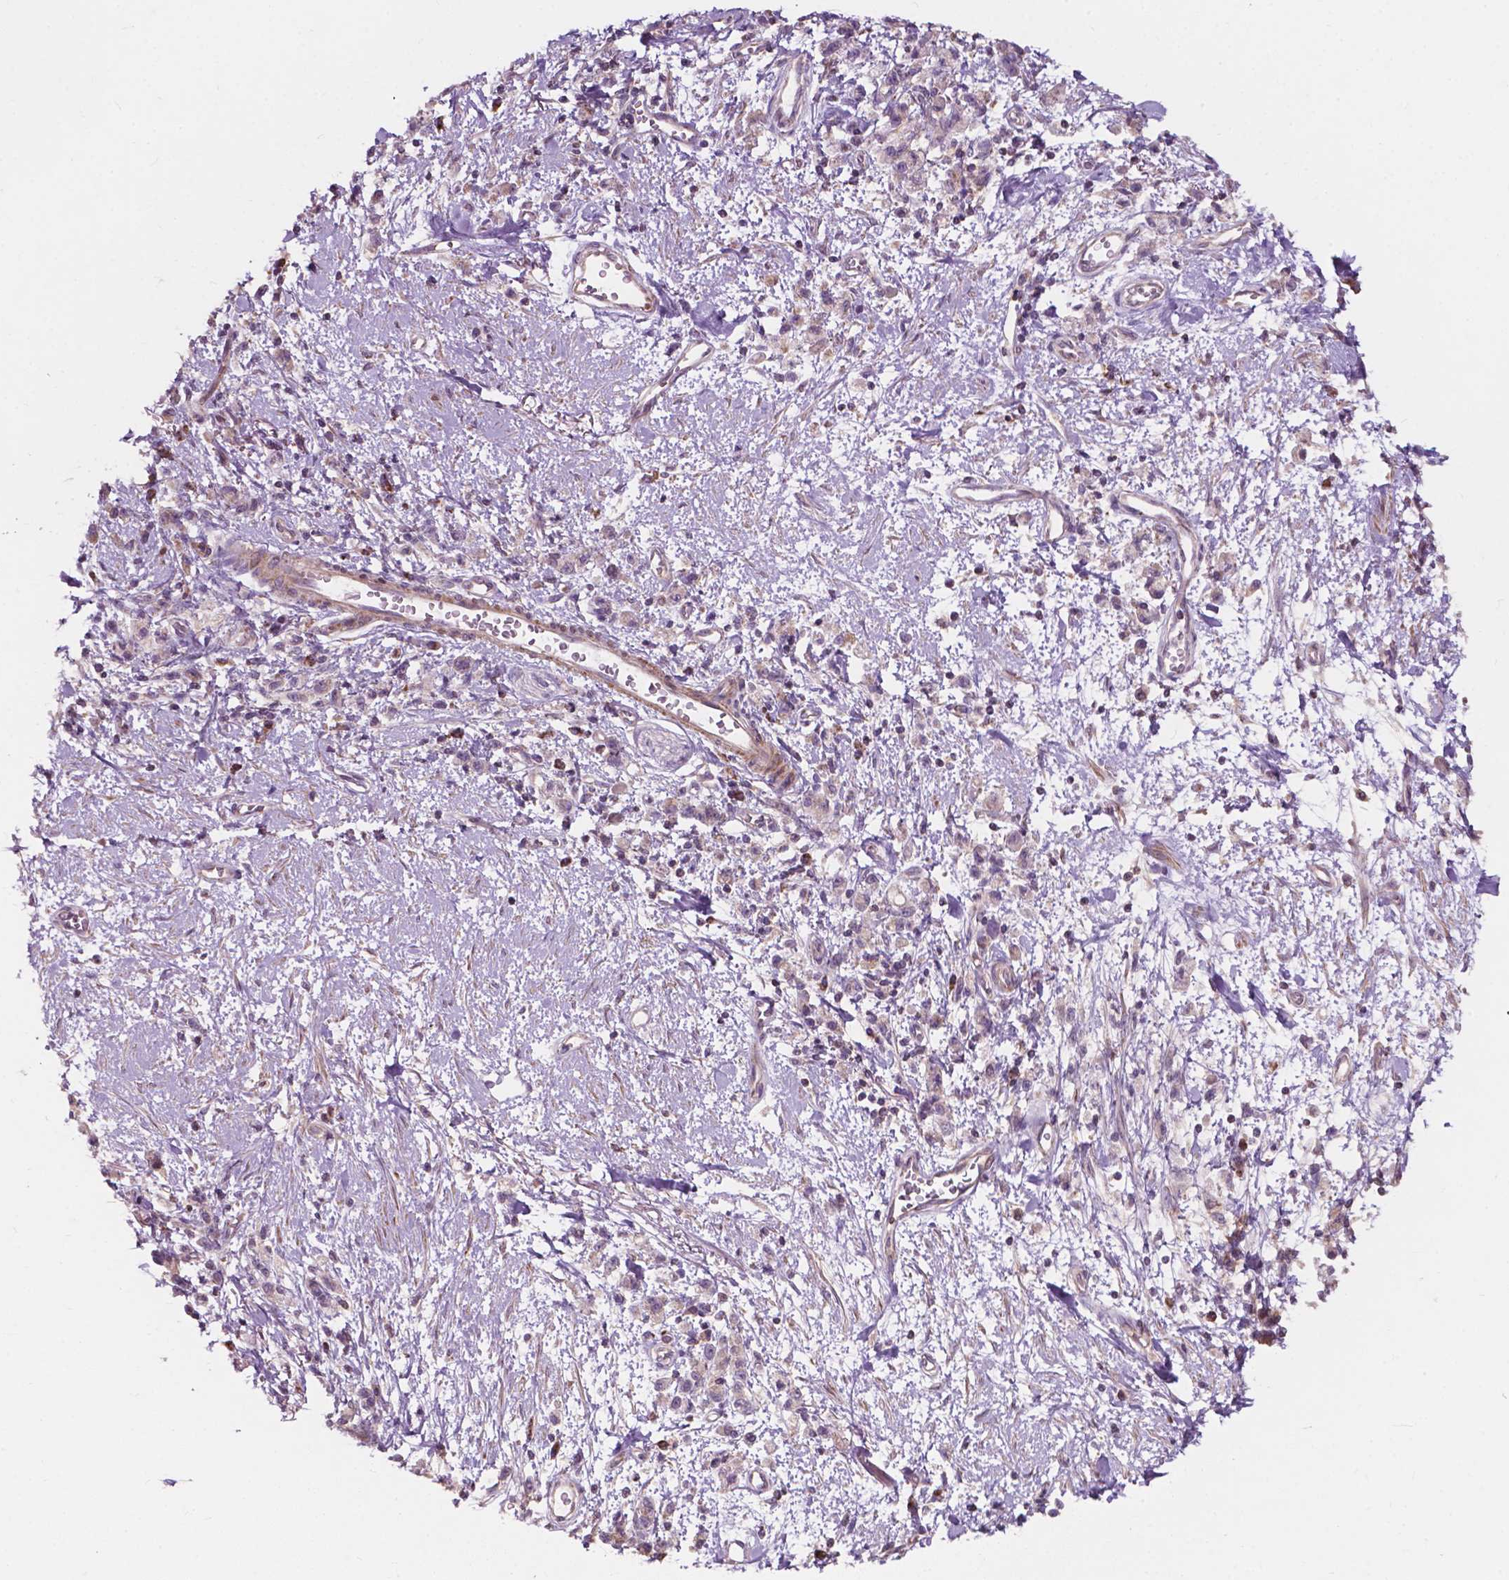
{"staining": {"intensity": "weak", "quantity": "<25%", "location": "cytoplasmic/membranous"}, "tissue": "stomach cancer", "cell_type": "Tumor cells", "image_type": "cancer", "snomed": [{"axis": "morphology", "description": "Adenocarcinoma, NOS"}, {"axis": "topography", "description": "Stomach"}], "caption": "IHC of stomach cancer displays no staining in tumor cells.", "gene": "NDUFA10", "patient": {"sex": "male", "age": 77}}